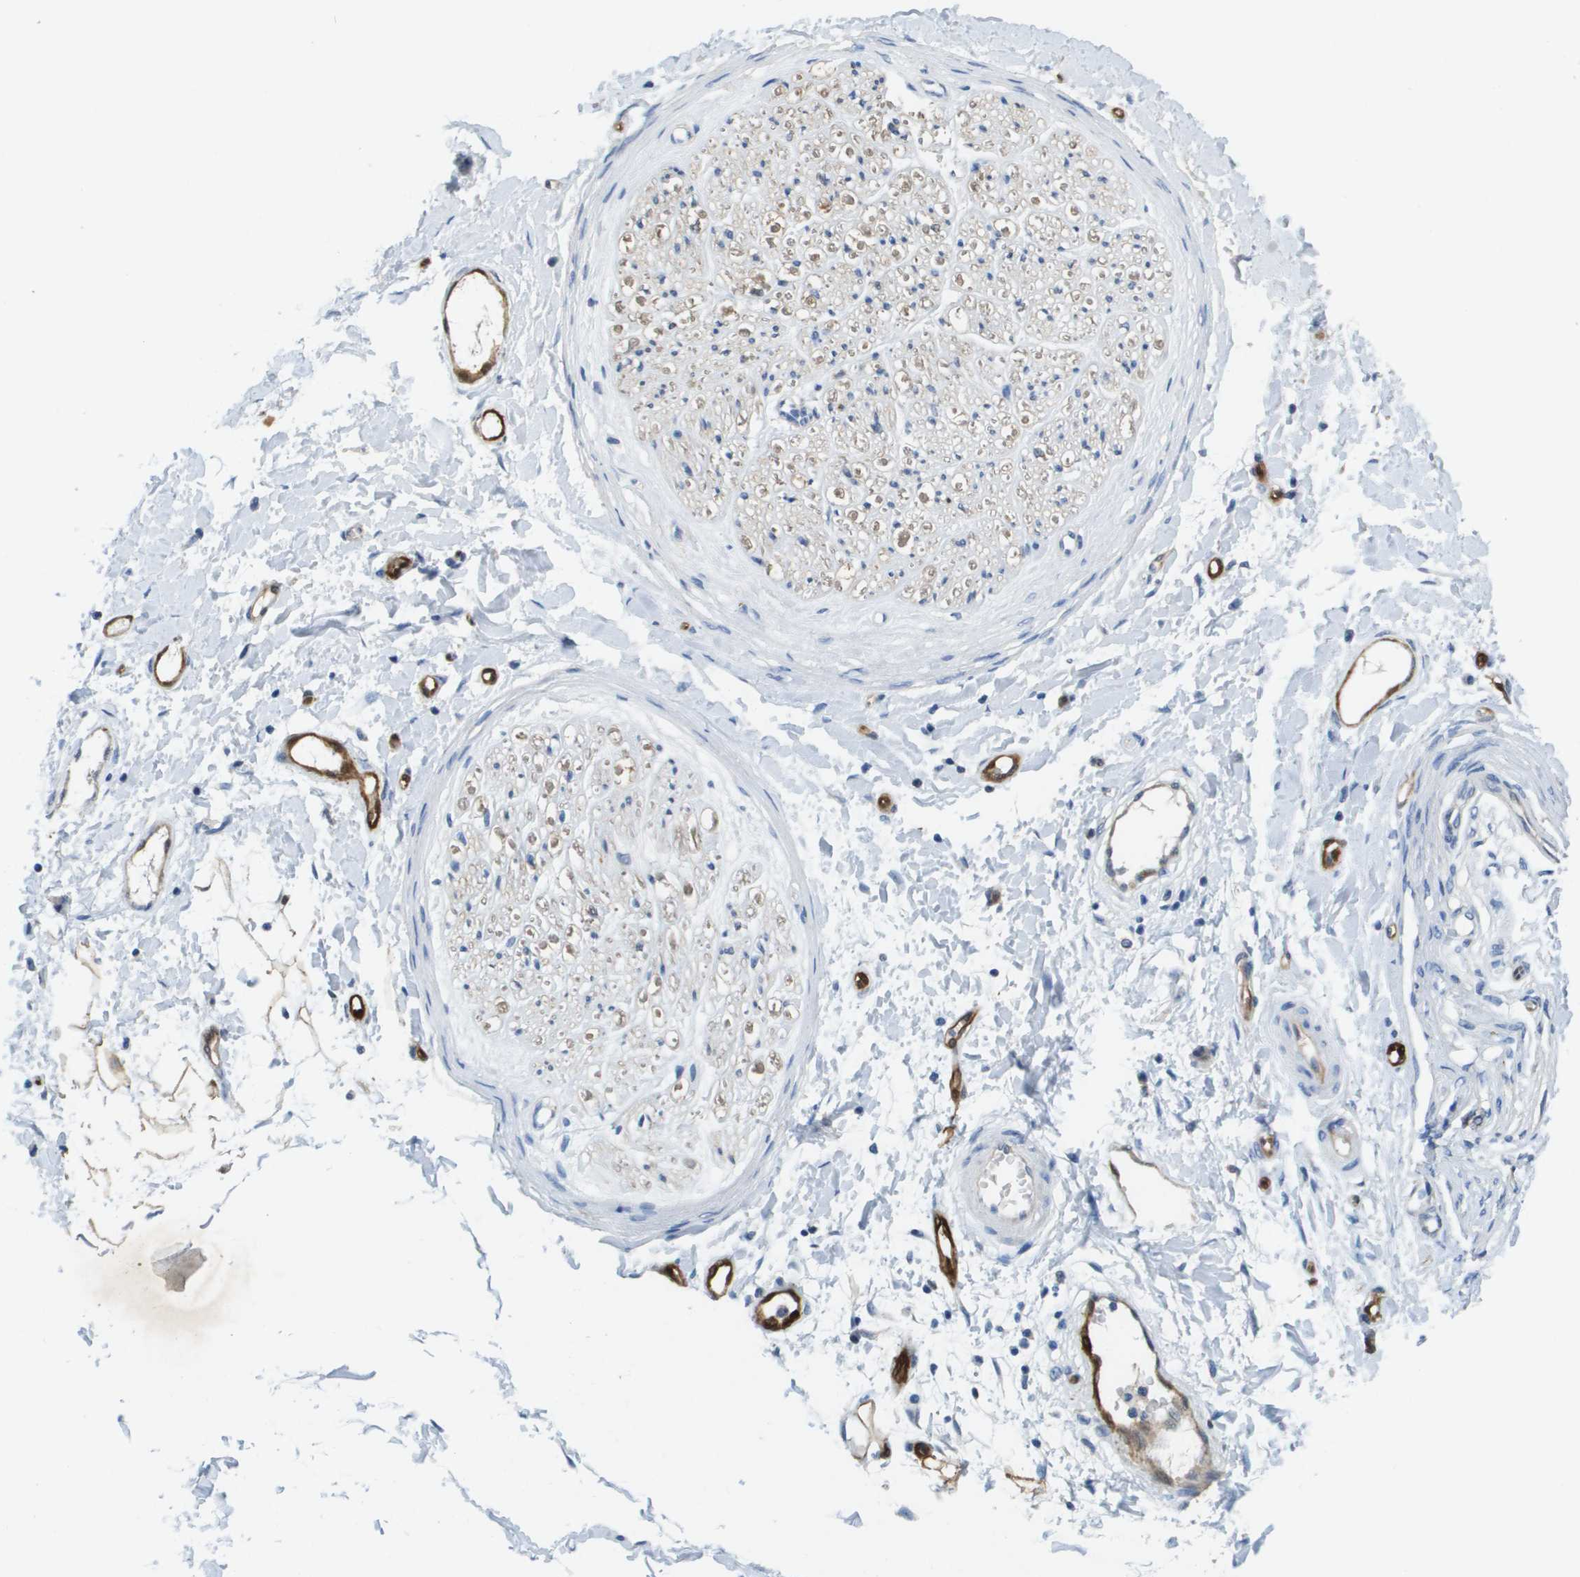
{"staining": {"intensity": "moderate", "quantity": ">75%", "location": "cytoplasmic/membranous,nuclear"}, "tissue": "adipose tissue", "cell_type": "Adipocytes", "image_type": "normal", "snomed": [{"axis": "morphology", "description": "Normal tissue, NOS"}, {"axis": "morphology", "description": "Squamous cell carcinoma, NOS"}, {"axis": "topography", "description": "Skin"}, {"axis": "topography", "description": "Peripheral nerve tissue"}], "caption": "Immunohistochemistry (IHC) photomicrograph of normal adipose tissue: human adipose tissue stained using immunohistochemistry displays medium levels of moderate protein expression localized specifically in the cytoplasmic/membranous,nuclear of adipocytes, appearing as a cytoplasmic/membranous,nuclear brown color.", "gene": "FABP5", "patient": {"sex": "male", "age": 83}}